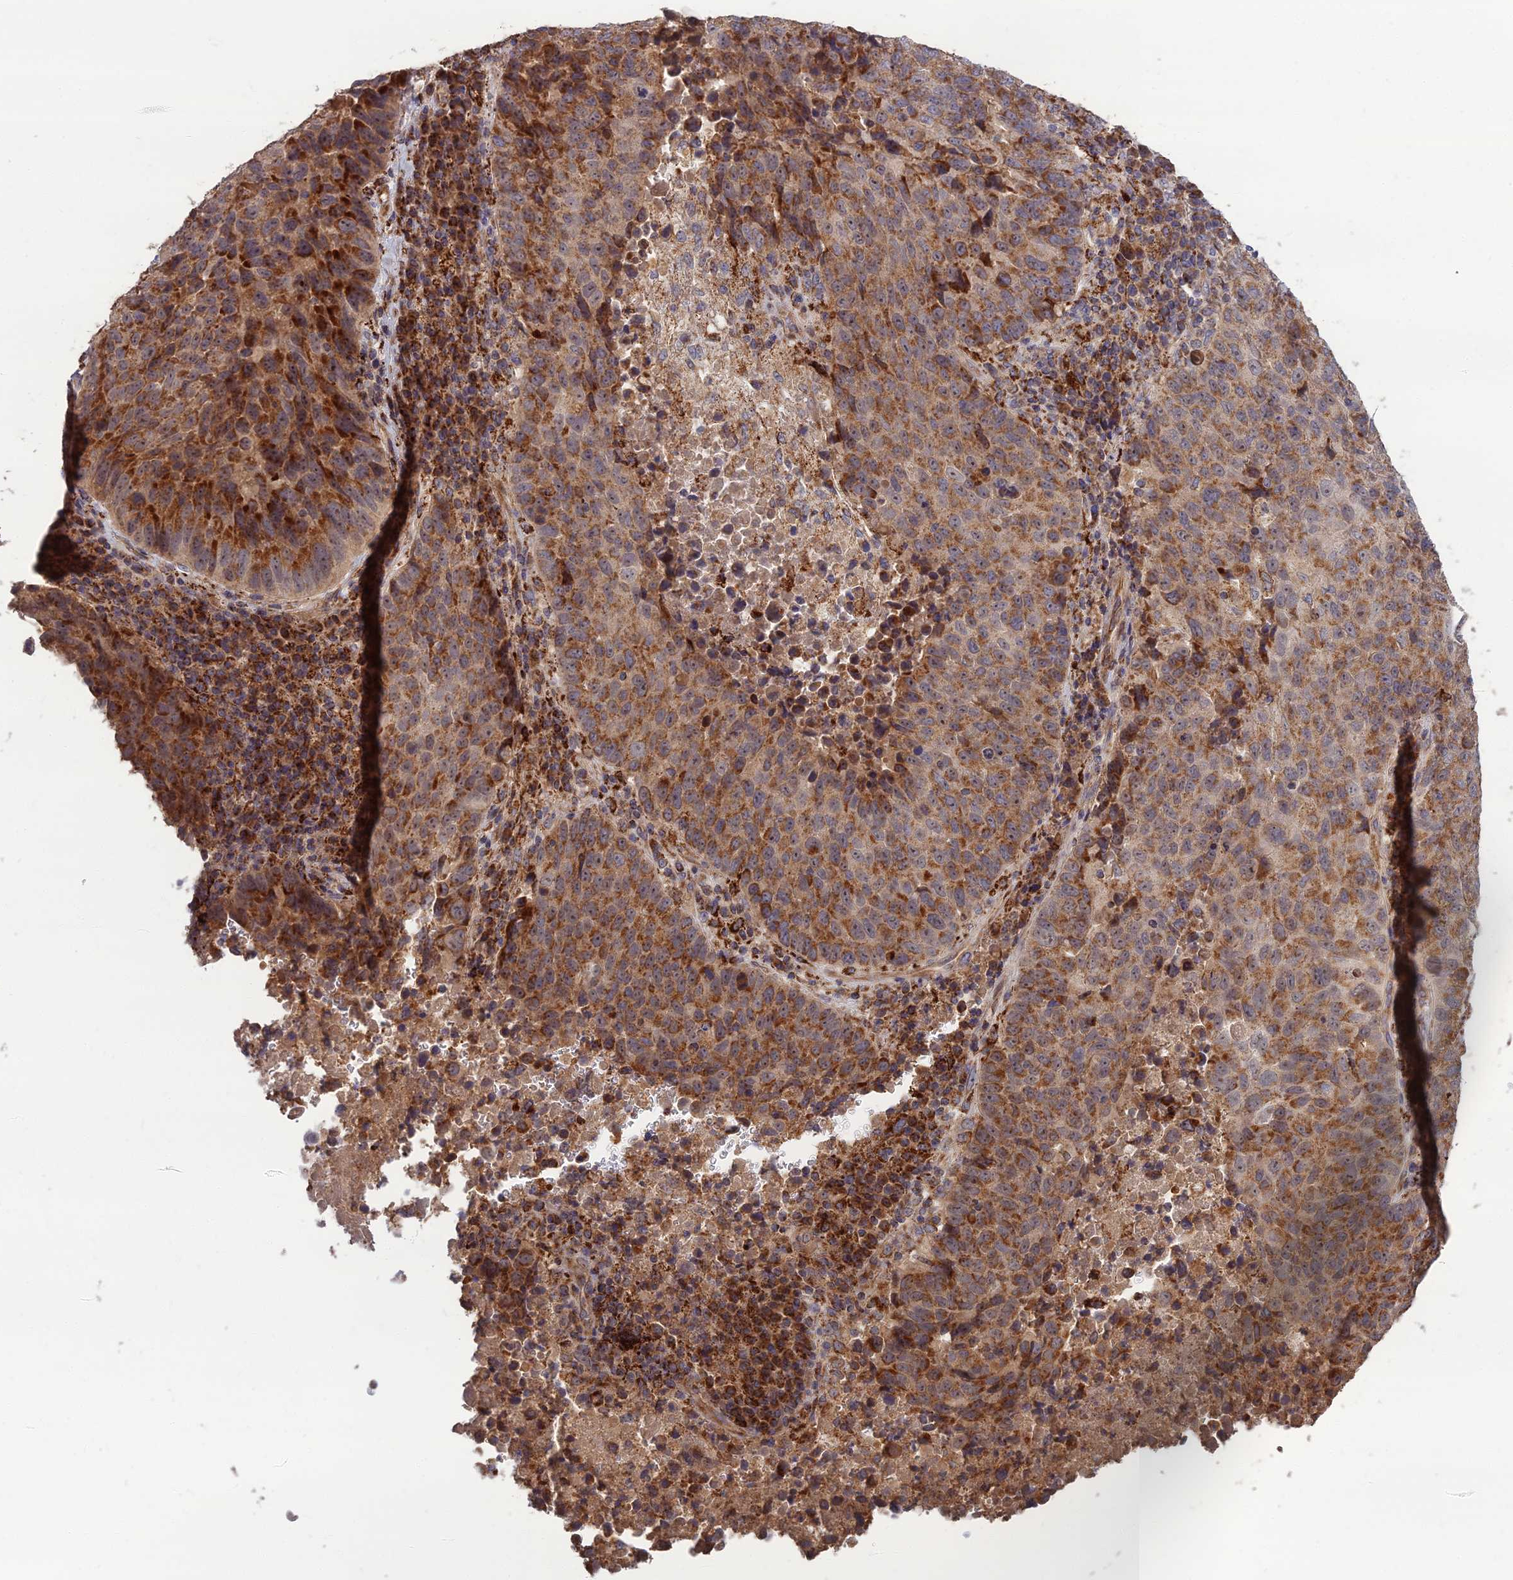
{"staining": {"intensity": "moderate", "quantity": ">75%", "location": "cytoplasmic/membranous"}, "tissue": "lung cancer", "cell_type": "Tumor cells", "image_type": "cancer", "snomed": [{"axis": "morphology", "description": "Squamous cell carcinoma, NOS"}, {"axis": "topography", "description": "Lung"}], "caption": "A brown stain highlights moderate cytoplasmic/membranous positivity of a protein in human lung cancer (squamous cell carcinoma) tumor cells. The protein of interest is shown in brown color, while the nuclei are stained blue.", "gene": "RIC8B", "patient": {"sex": "male", "age": 73}}